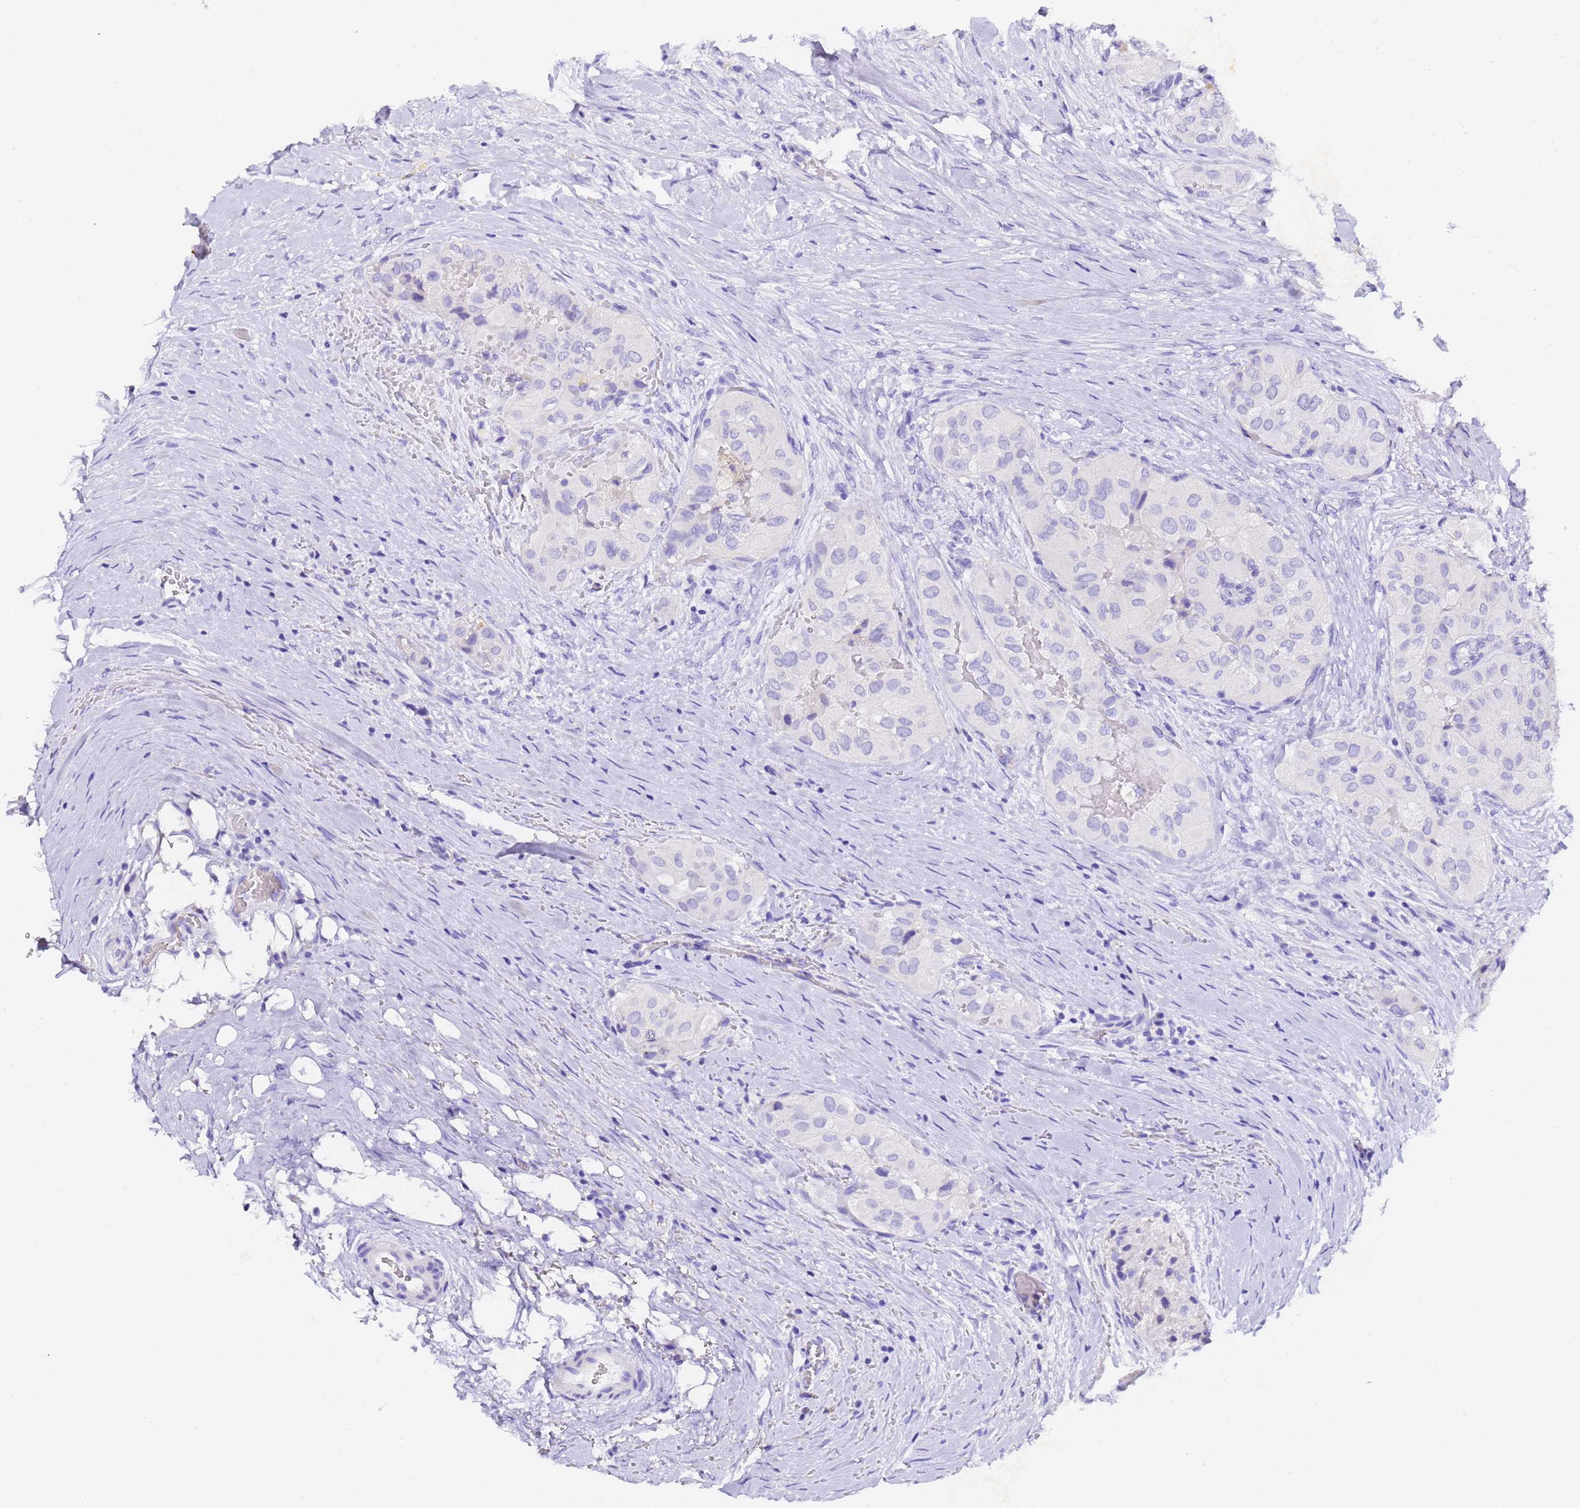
{"staining": {"intensity": "negative", "quantity": "none", "location": "none"}, "tissue": "thyroid cancer", "cell_type": "Tumor cells", "image_type": "cancer", "snomed": [{"axis": "morphology", "description": "Papillary adenocarcinoma, NOS"}, {"axis": "topography", "description": "Thyroid gland"}], "caption": "This is an immunohistochemistry photomicrograph of human thyroid papillary adenocarcinoma. There is no expression in tumor cells.", "gene": "GABRA1", "patient": {"sex": "female", "age": 59}}